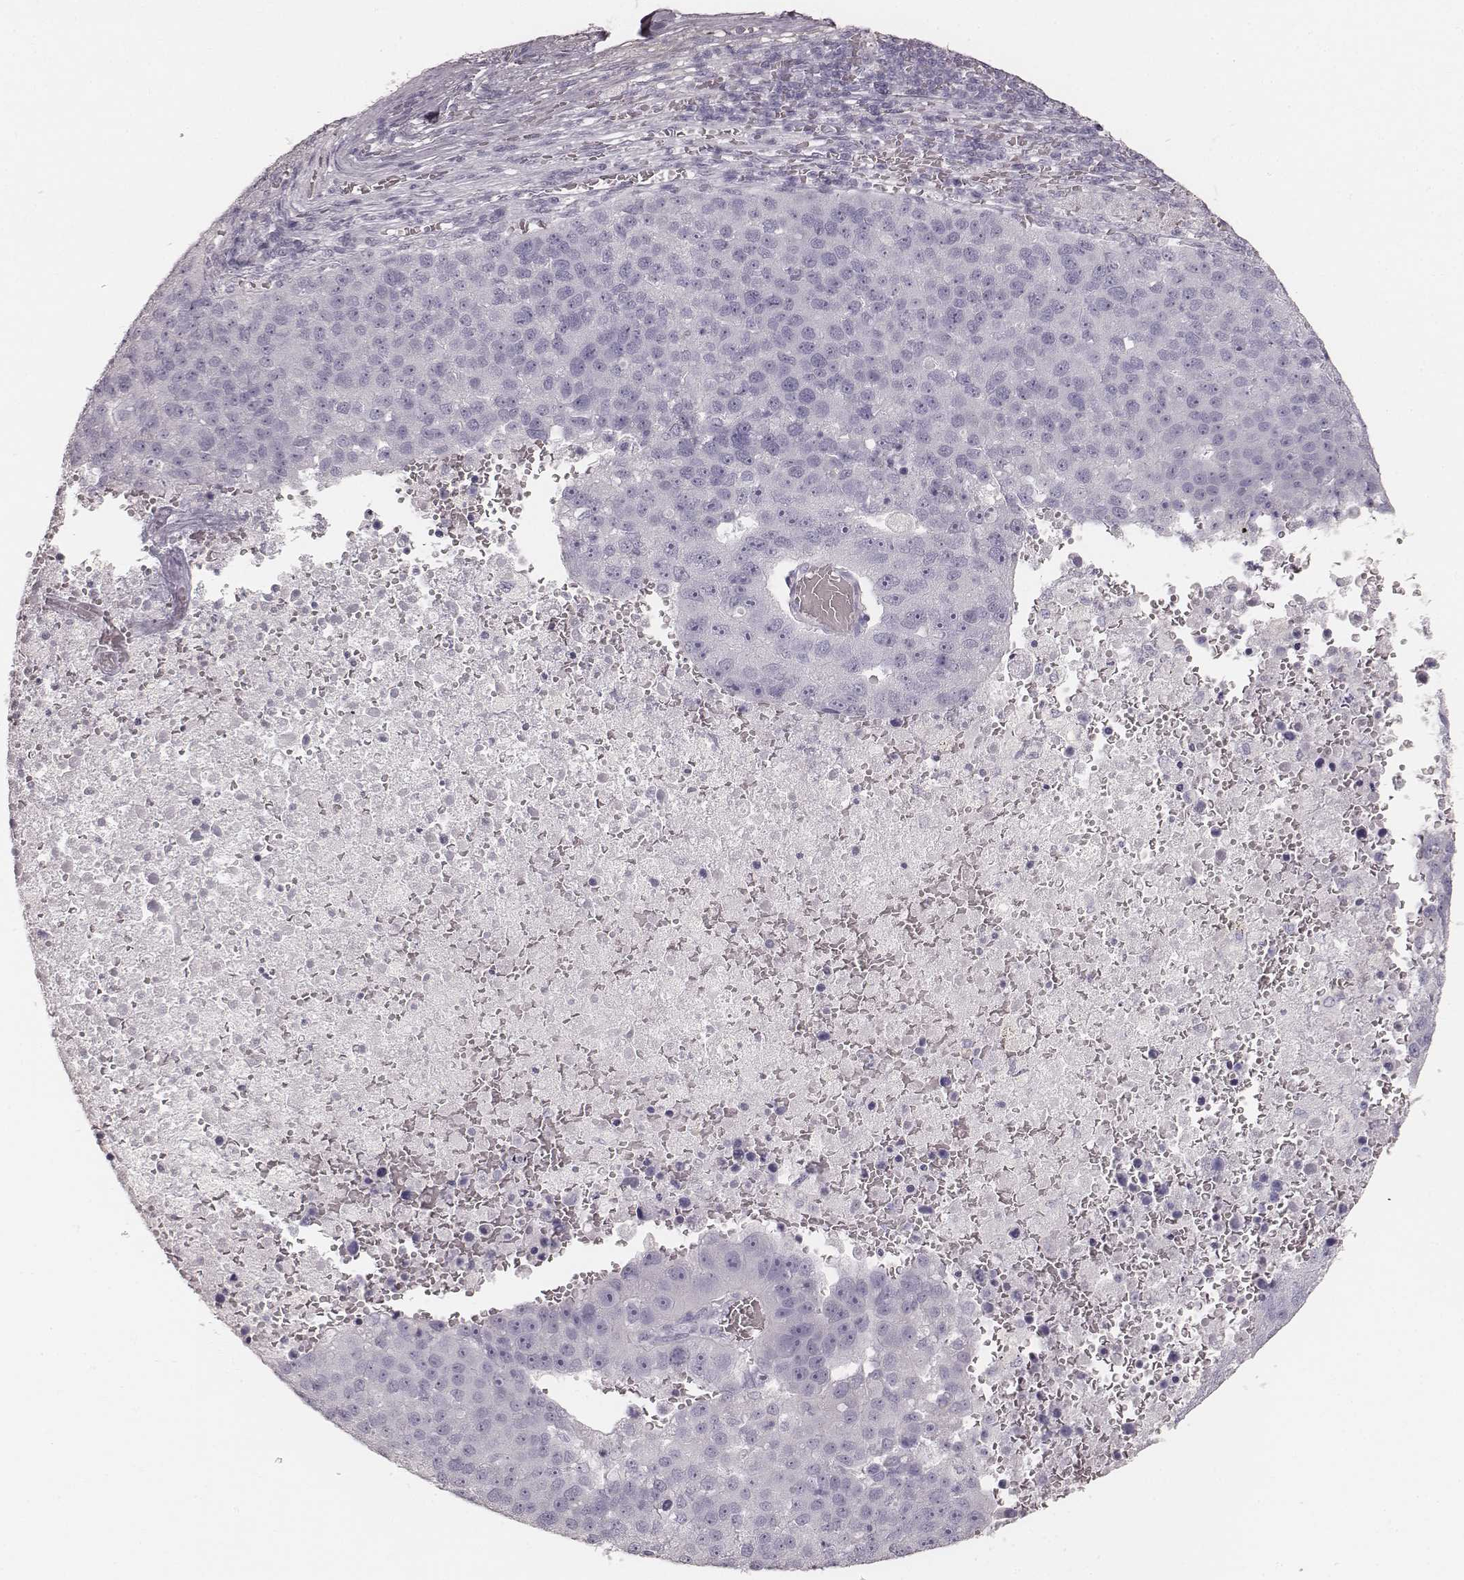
{"staining": {"intensity": "negative", "quantity": "none", "location": "none"}, "tissue": "pancreatic cancer", "cell_type": "Tumor cells", "image_type": "cancer", "snomed": [{"axis": "morphology", "description": "Adenocarcinoma, NOS"}, {"axis": "topography", "description": "Pancreas"}], "caption": "Micrograph shows no significant protein expression in tumor cells of pancreatic cancer. (Brightfield microscopy of DAB (3,3'-diaminobenzidine) immunohistochemistry at high magnification).", "gene": "KRT34", "patient": {"sex": "female", "age": 61}}